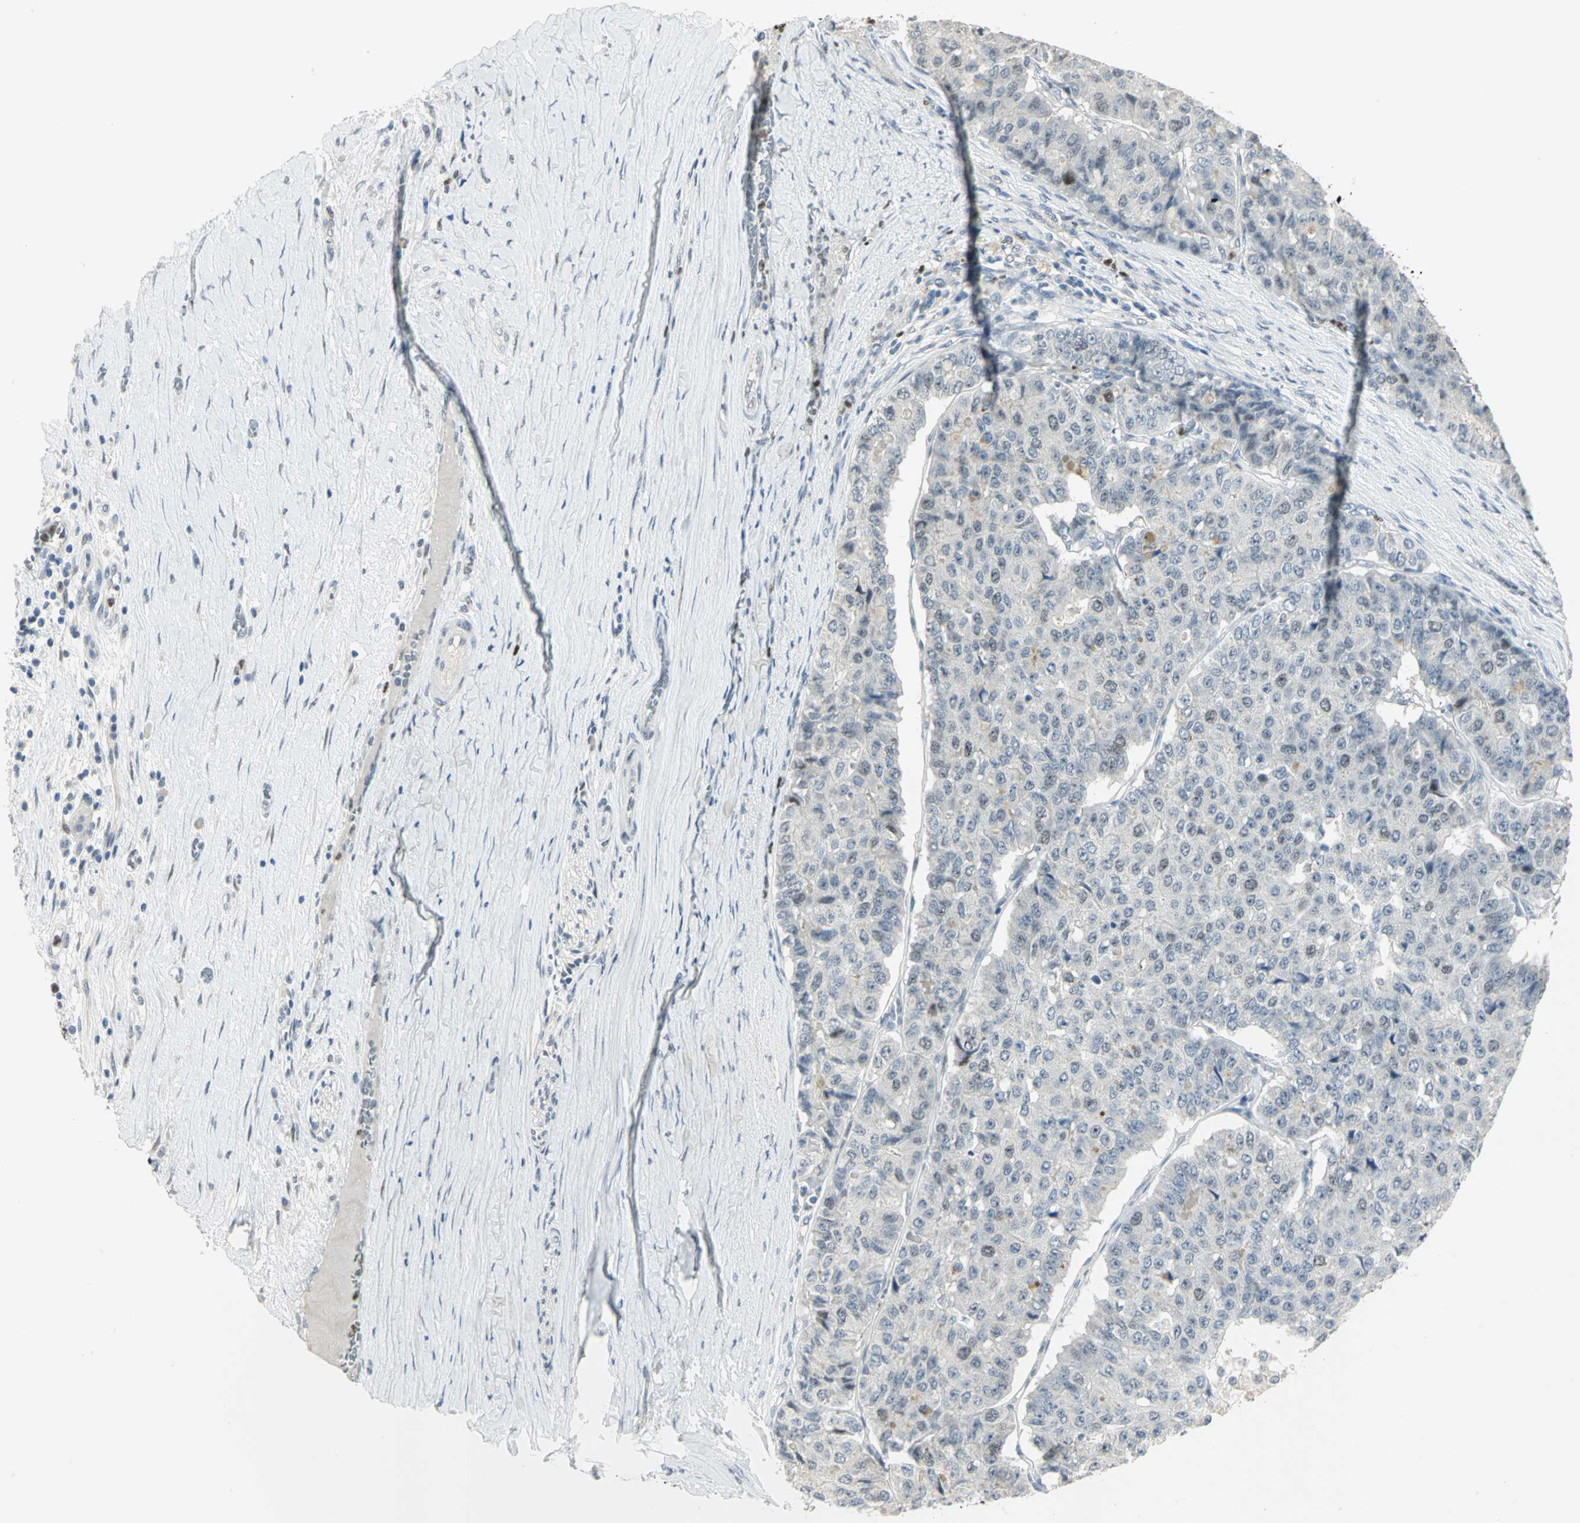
{"staining": {"intensity": "negative", "quantity": "none", "location": "none"}, "tissue": "pancreatic cancer", "cell_type": "Tumor cells", "image_type": "cancer", "snomed": [{"axis": "morphology", "description": "Adenocarcinoma, NOS"}, {"axis": "topography", "description": "Pancreas"}], "caption": "Pancreatic adenocarcinoma was stained to show a protein in brown. There is no significant staining in tumor cells.", "gene": "BCL6", "patient": {"sex": "male", "age": 50}}